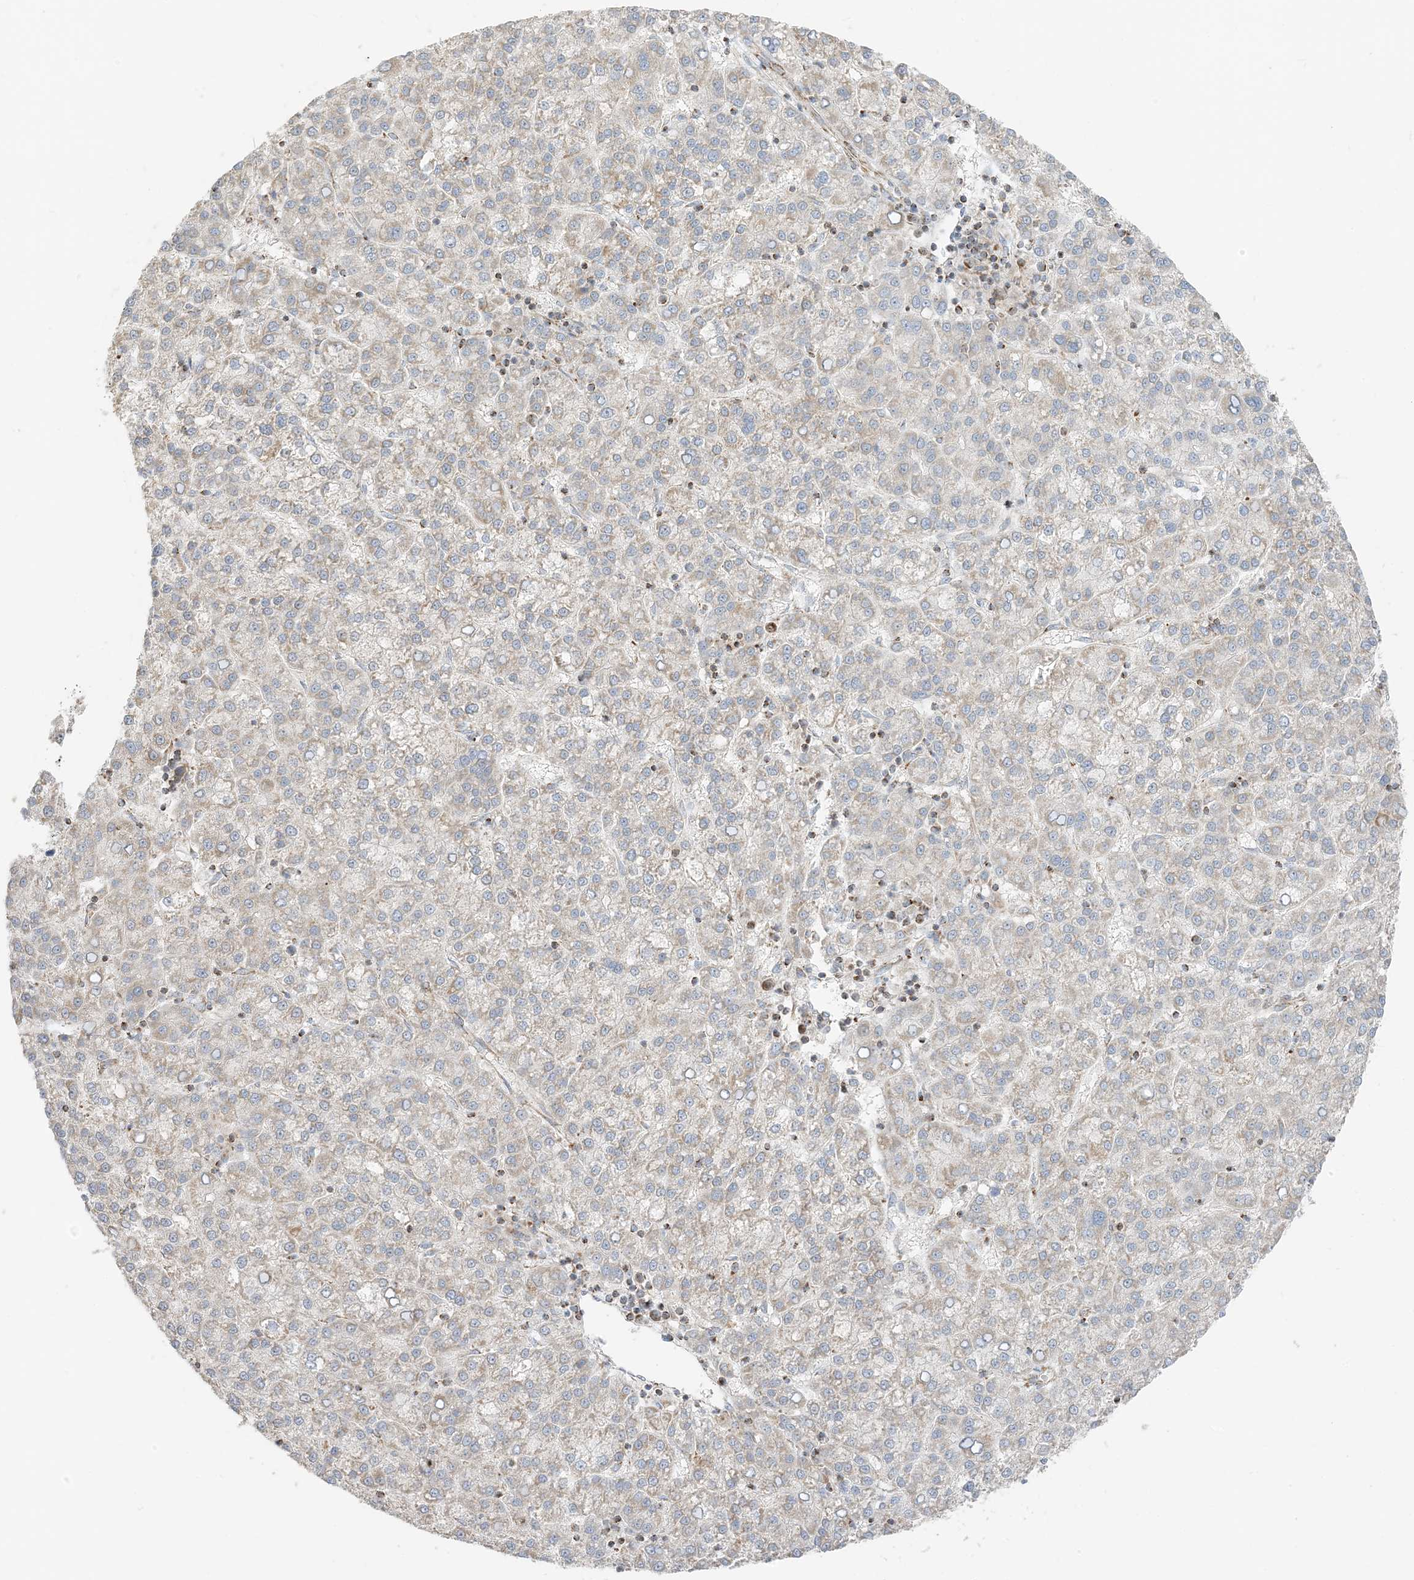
{"staining": {"intensity": "negative", "quantity": "none", "location": "none"}, "tissue": "liver cancer", "cell_type": "Tumor cells", "image_type": "cancer", "snomed": [{"axis": "morphology", "description": "Carcinoma, Hepatocellular, NOS"}, {"axis": "topography", "description": "Liver"}], "caption": "Tumor cells show no significant protein staining in liver cancer (hepatocellular carcinoma).", "gene": "SLC25A12", "patient": {"sex": "female", "age": 58}}